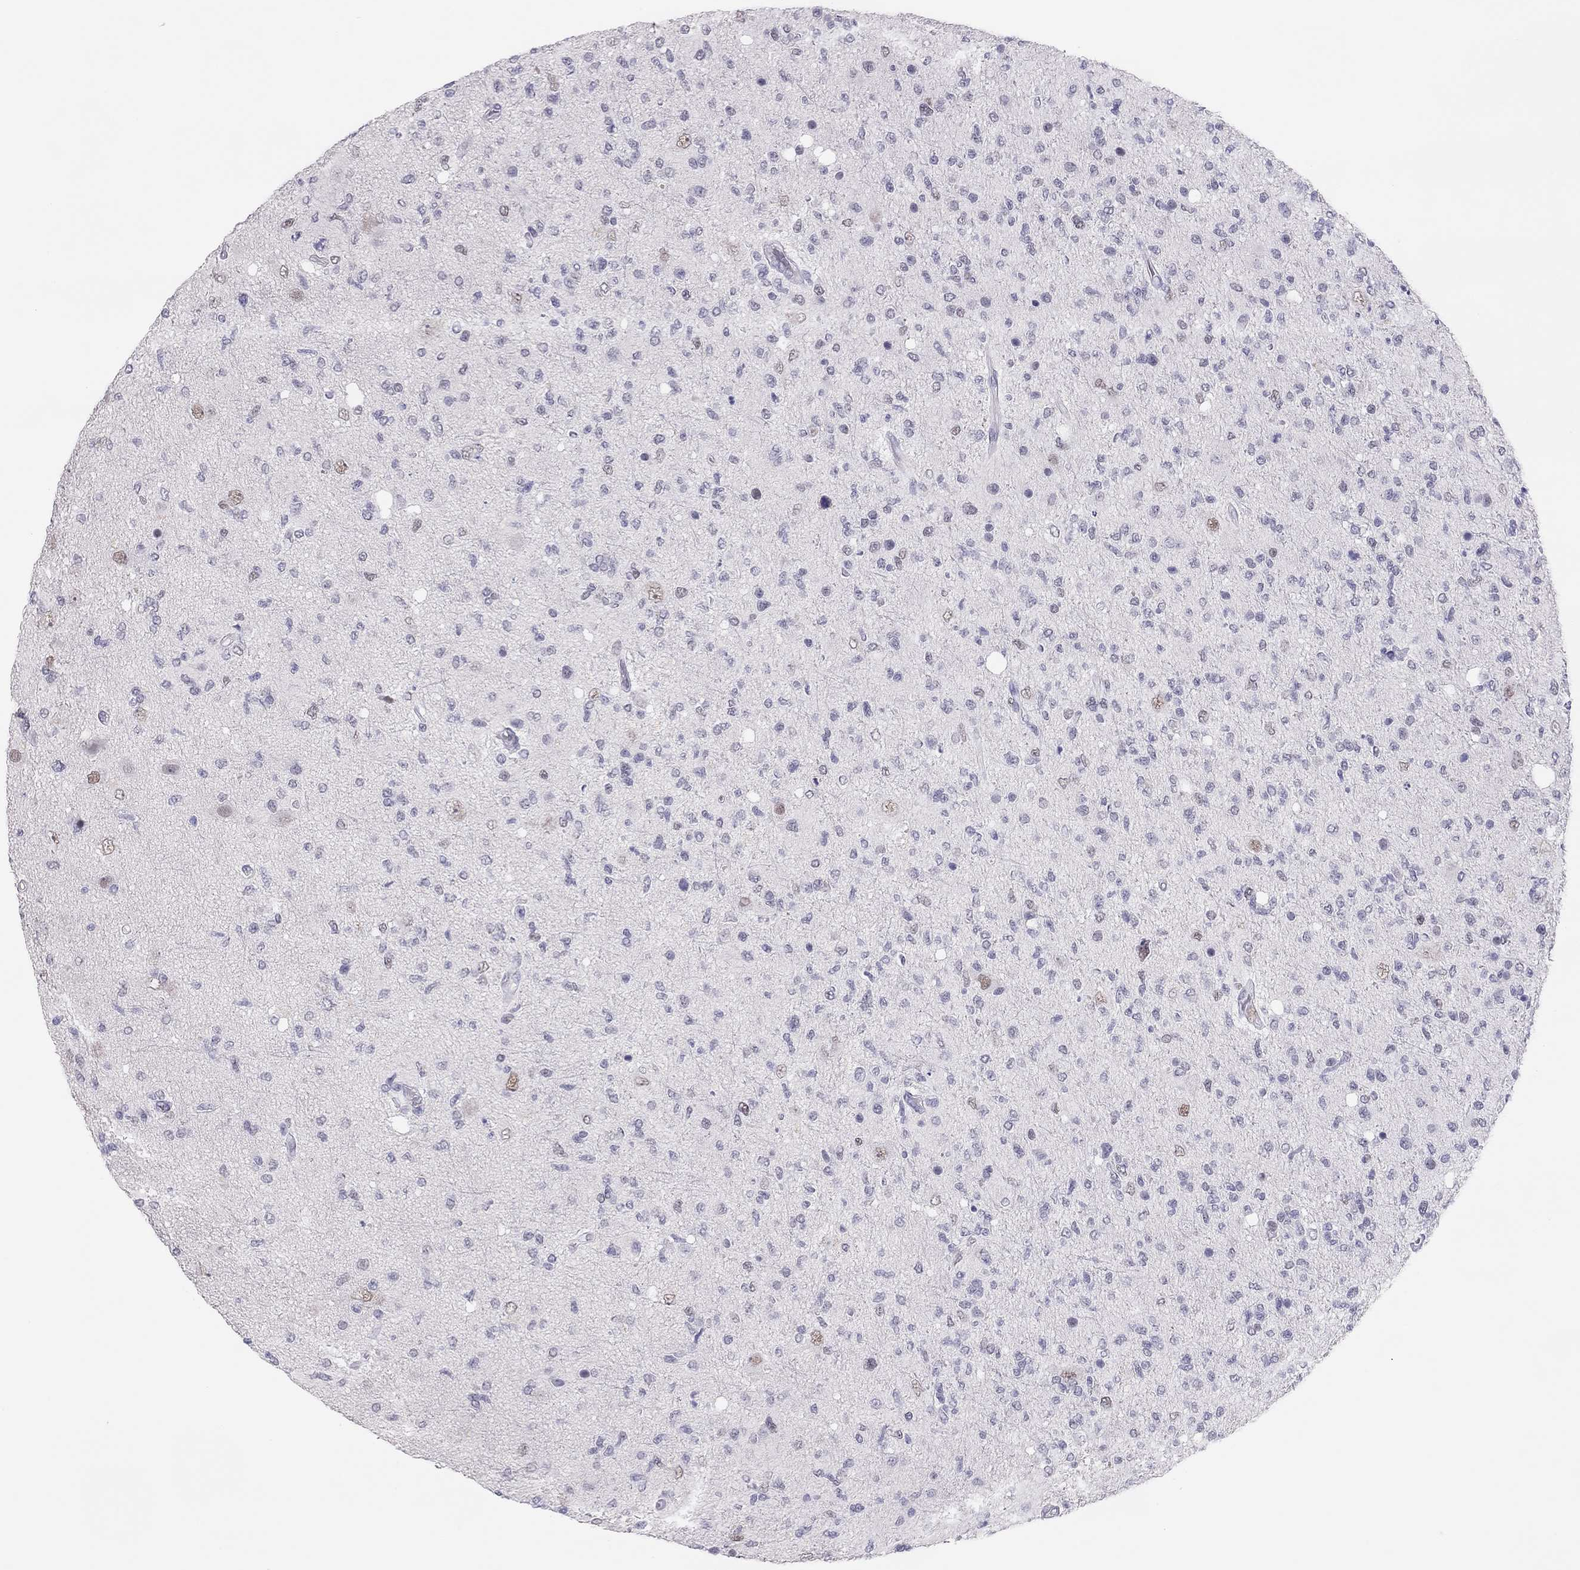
{"staining": {"intensity": "negative", "quantity": "none", "location": "none"}, "tissue": "glioma", "cell_type": "Tumor cells", "image_type": "cancer", "snomed": [{"axis": "morphology", "description": "Glioma, malignant, High grade"}, {"axis": "topography", "description": "Cerebral cortex"}], "caption": "DAB immunohistochemical staining of glioma reveals no significant positivity in tumor cells.", "gene": "PHOX2A", "patient": {"sex": "male", "age": 70}}